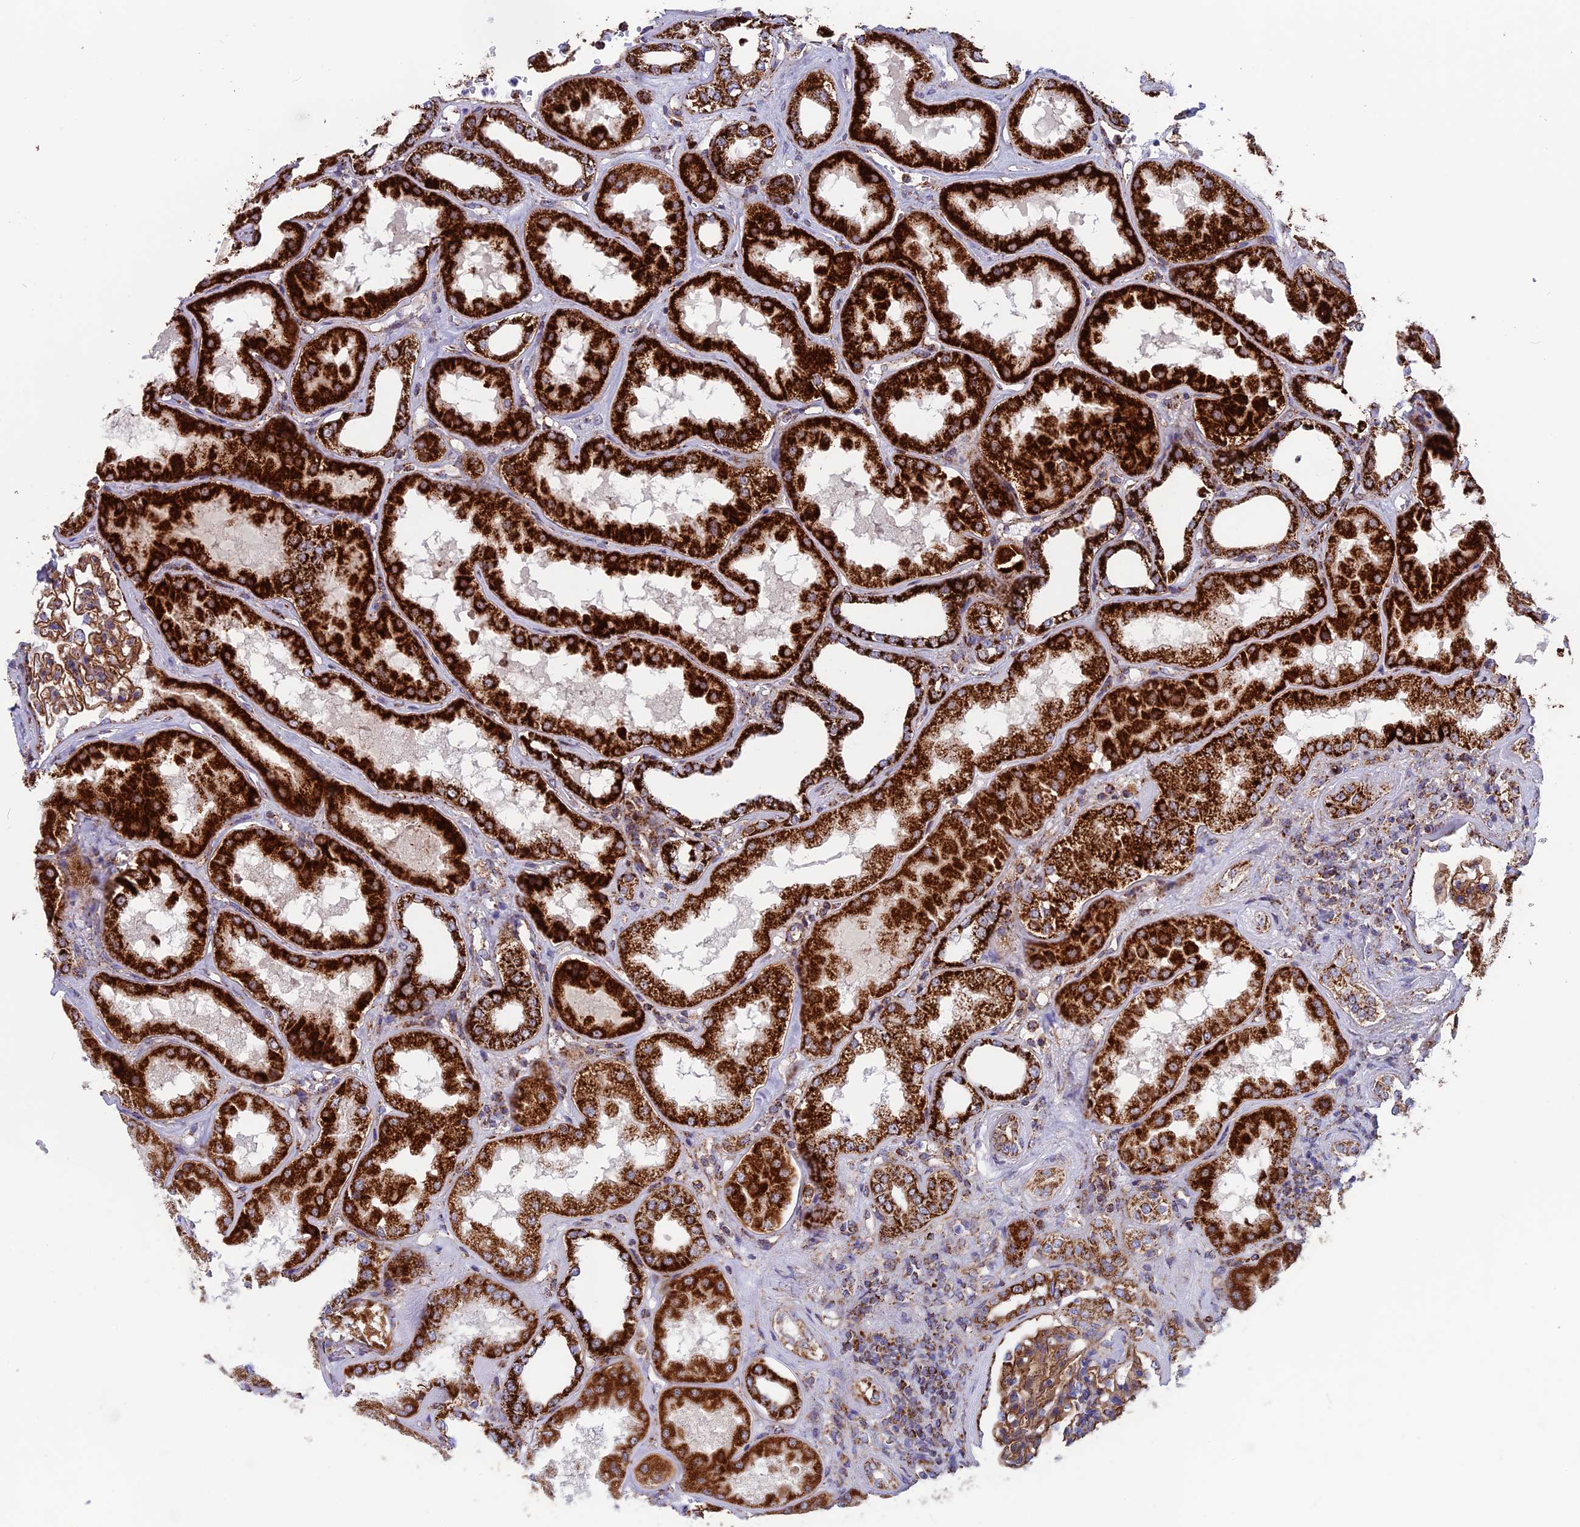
{"staining": {"intensity": "moderate", "quantity": ">75%", "location": "cytoplasmic/membranous"}, "tissue": "kidney", "cell_type": "Cells in glomeruli", "image_type": "normal", "snomed": [{"axis": "morphology", "description": "Normal tissue, NOS"}, {"axis": "topography", "description": "Kidney"}], "caption": "Immunohistochemistry (DAB (3,3'-diaminobenzidine)) staining of benign kidney demonstrates moderate cytoplasmic/membranous protein expression in approximately >75% of cells in glomeruli. The staining was performed using DAB, with brown indicating positive protein expression. Nuclei are stained blue with hematoxylin.", "gene": "MRPS18B", "patient": {"sex": "female", "age": 56}}